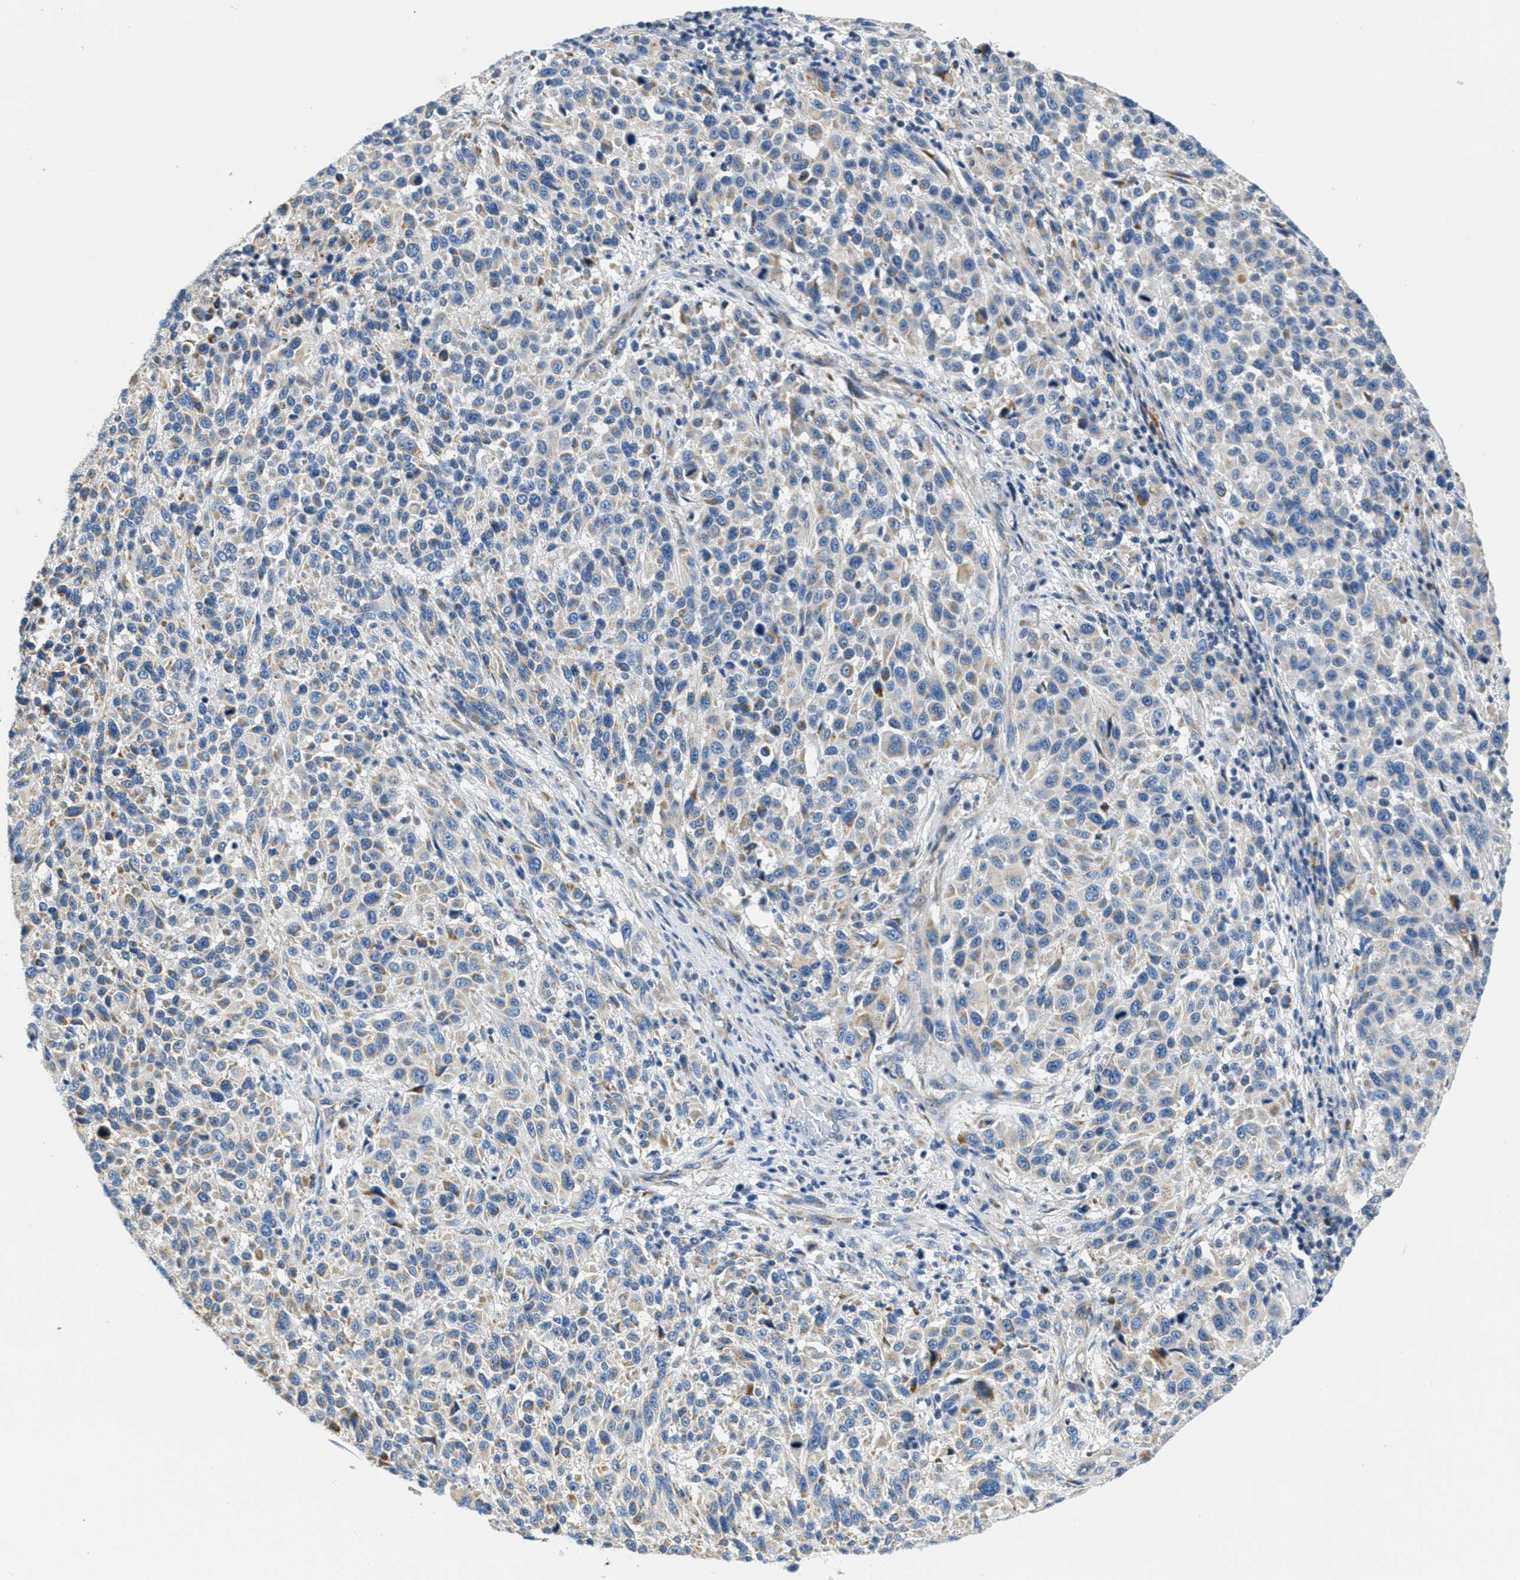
{"staining": {"intensity": "negative", "quantity": "none", "location": "none"}, "tissue": "melanoma", "cell_type": "Tumor cells", "image_type": "cancer", "snomed": [{"axis": "morphology", "description": "Malignant melanoma, Metastatic site"}, {"axis": "topography", "description": "Lymph node"}], "caption": "Melanoma was stained to show a protein in brown. There is no significant staining in tumor cells.", "gene": "CA4", "patient": {"sex": "male", "age": 61}}